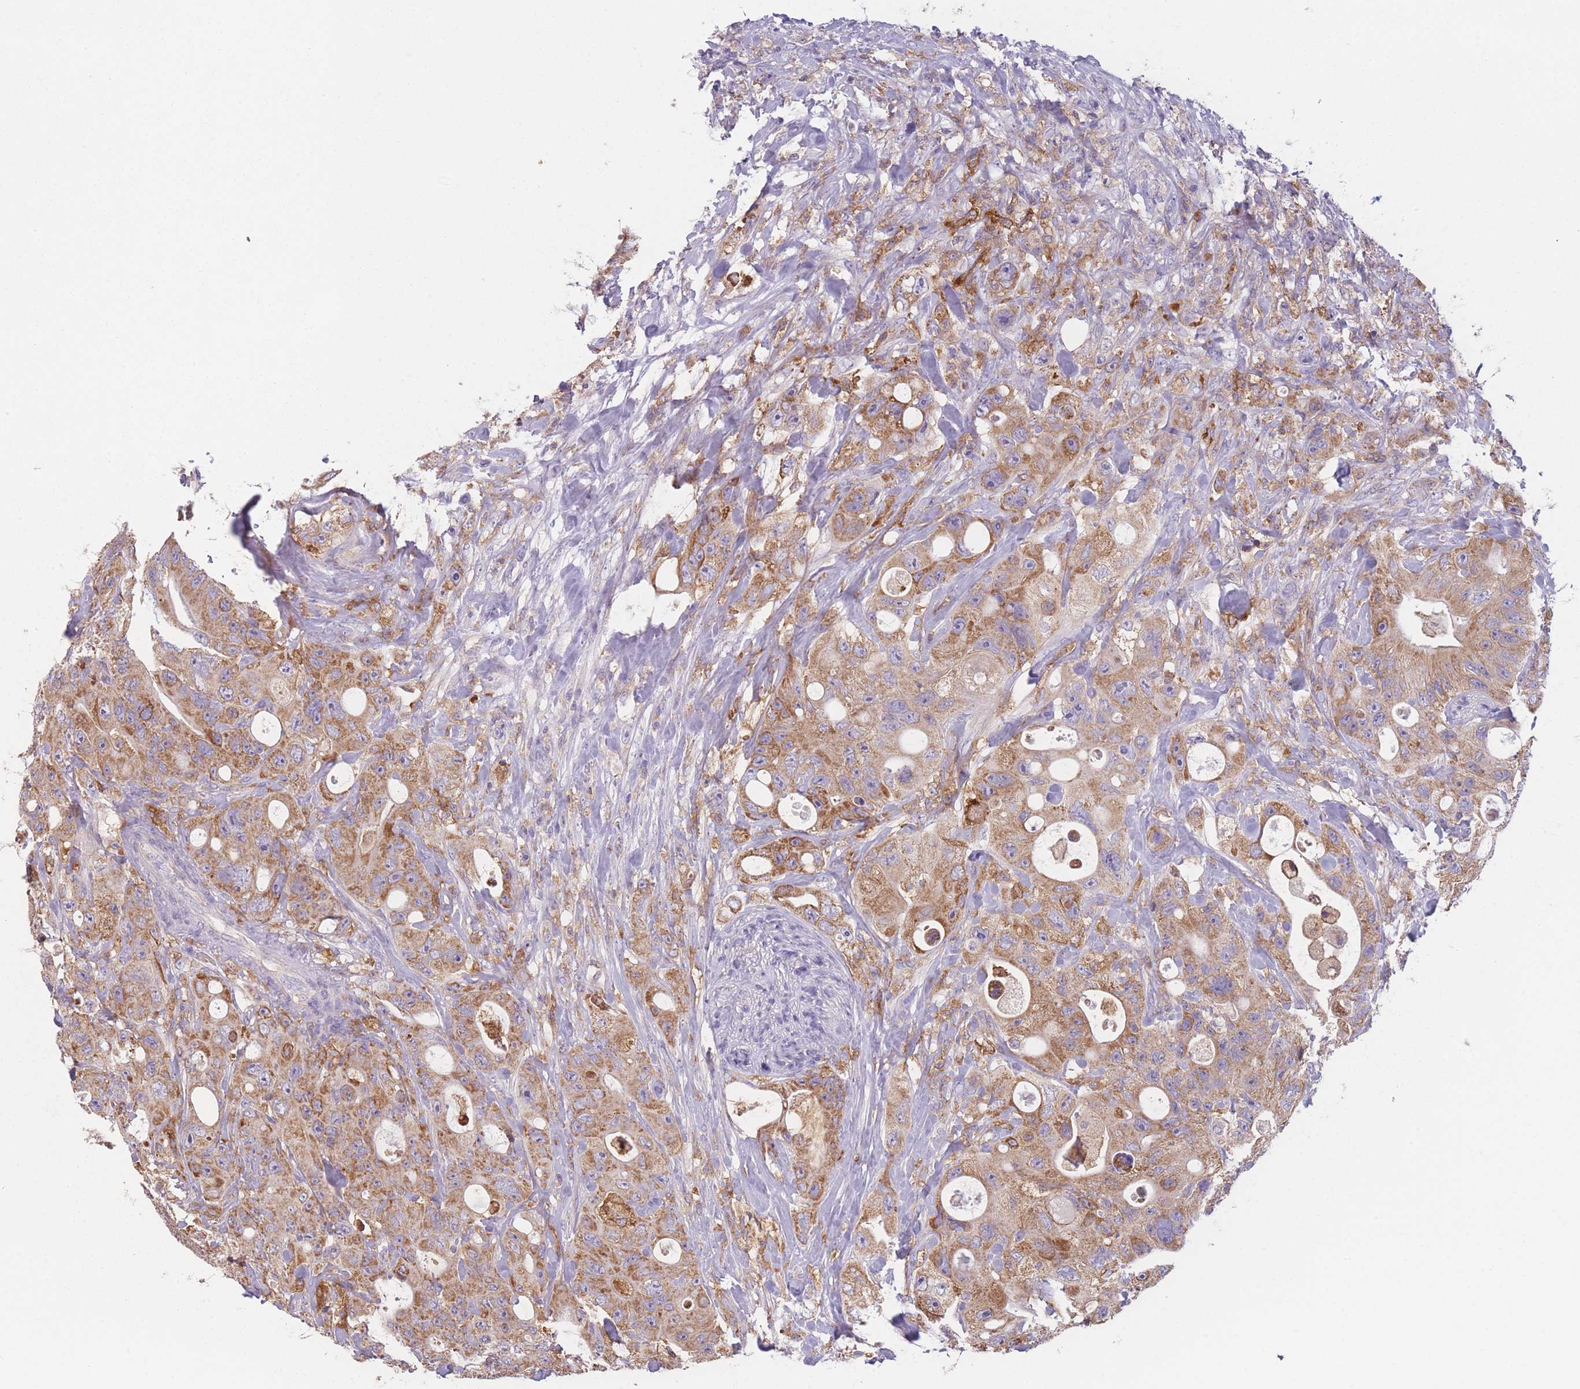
{"staining": {"intensity": "moderate", "quantity": ">75%", "location": "cytoplasmic/membranous"}, "tissue": "colorectal cancer", "cell_type": "Tumor cells", "image_type": "cancer", "snomed": [{"axis": "morphology", "description": "Adenocarcinoma, NOS"}, {"axis": "topography", "description": "Colon"}], "caption": "Protein staining of colorectal cancer (adenocarcinoma) tissue reveals moderate cytoplasmic/membranous positivity in about >75% of tumor cells. The staining is performed using DAB (3,3'-diaminobenzidine) brown chromogen to label protein expression. The nuclei are counter-stained blue using hematoxylin.", "gene": "PRAM1", "patient": {"sex": "female", "age": 46}}